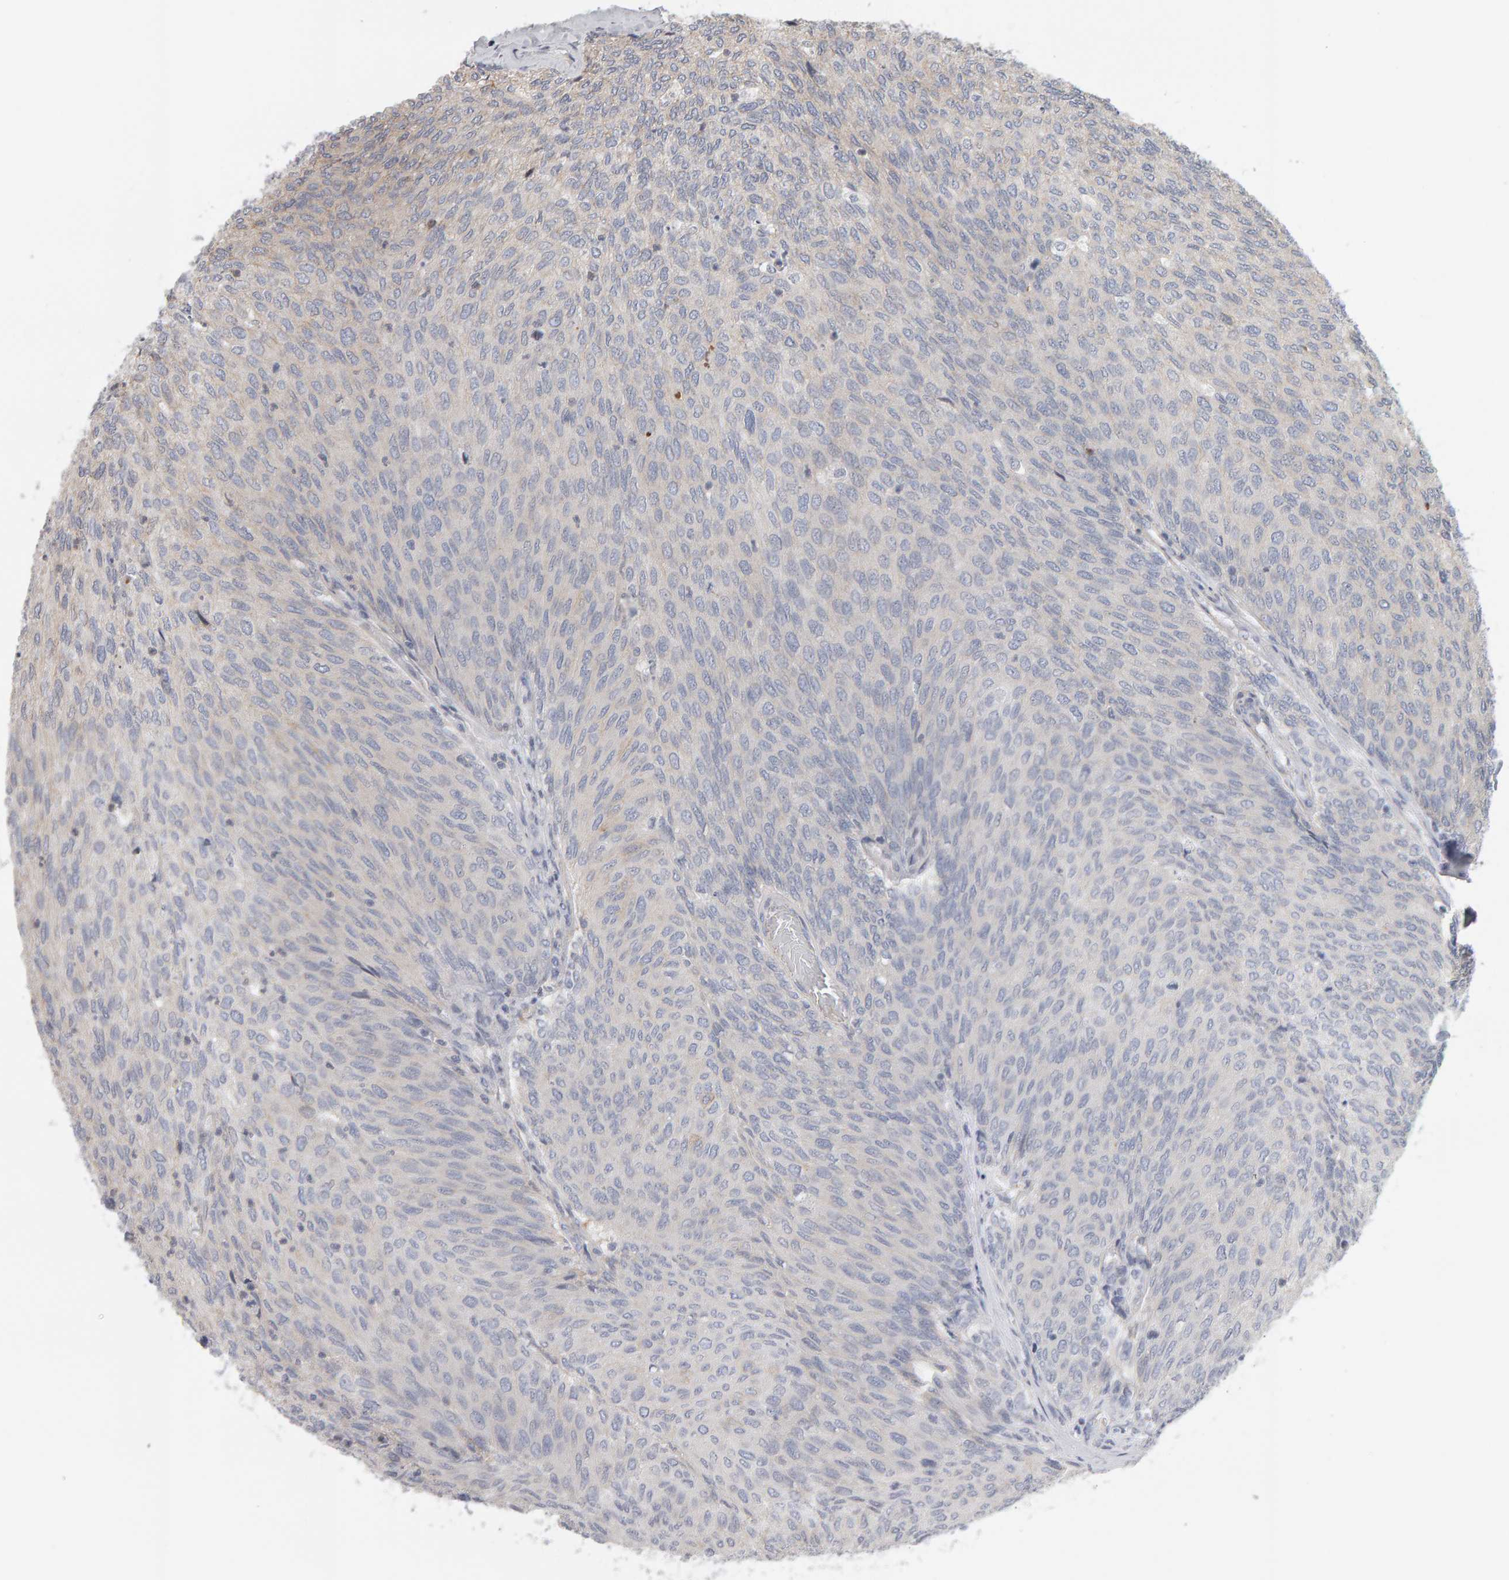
{"staining": {"intensity": "negative", "quantity": "none", "location": "none"}, "tissue": "urothelial cancer", "cell_type": "Tumor cells", "image_type": "cancer", "snomed": [{"axis": "morphology", "description": "Urothelial carcinoma, Low grade"}, {"axis": "topography", "description": "Urinary bladder"}], "caption": "Immunohistochemical staining of urothelial carcinoma (low-grade) exhibits no significant expression in tumor cells.", "gene": "MSRA", "patient": {"sex": "female", "age": 79}}